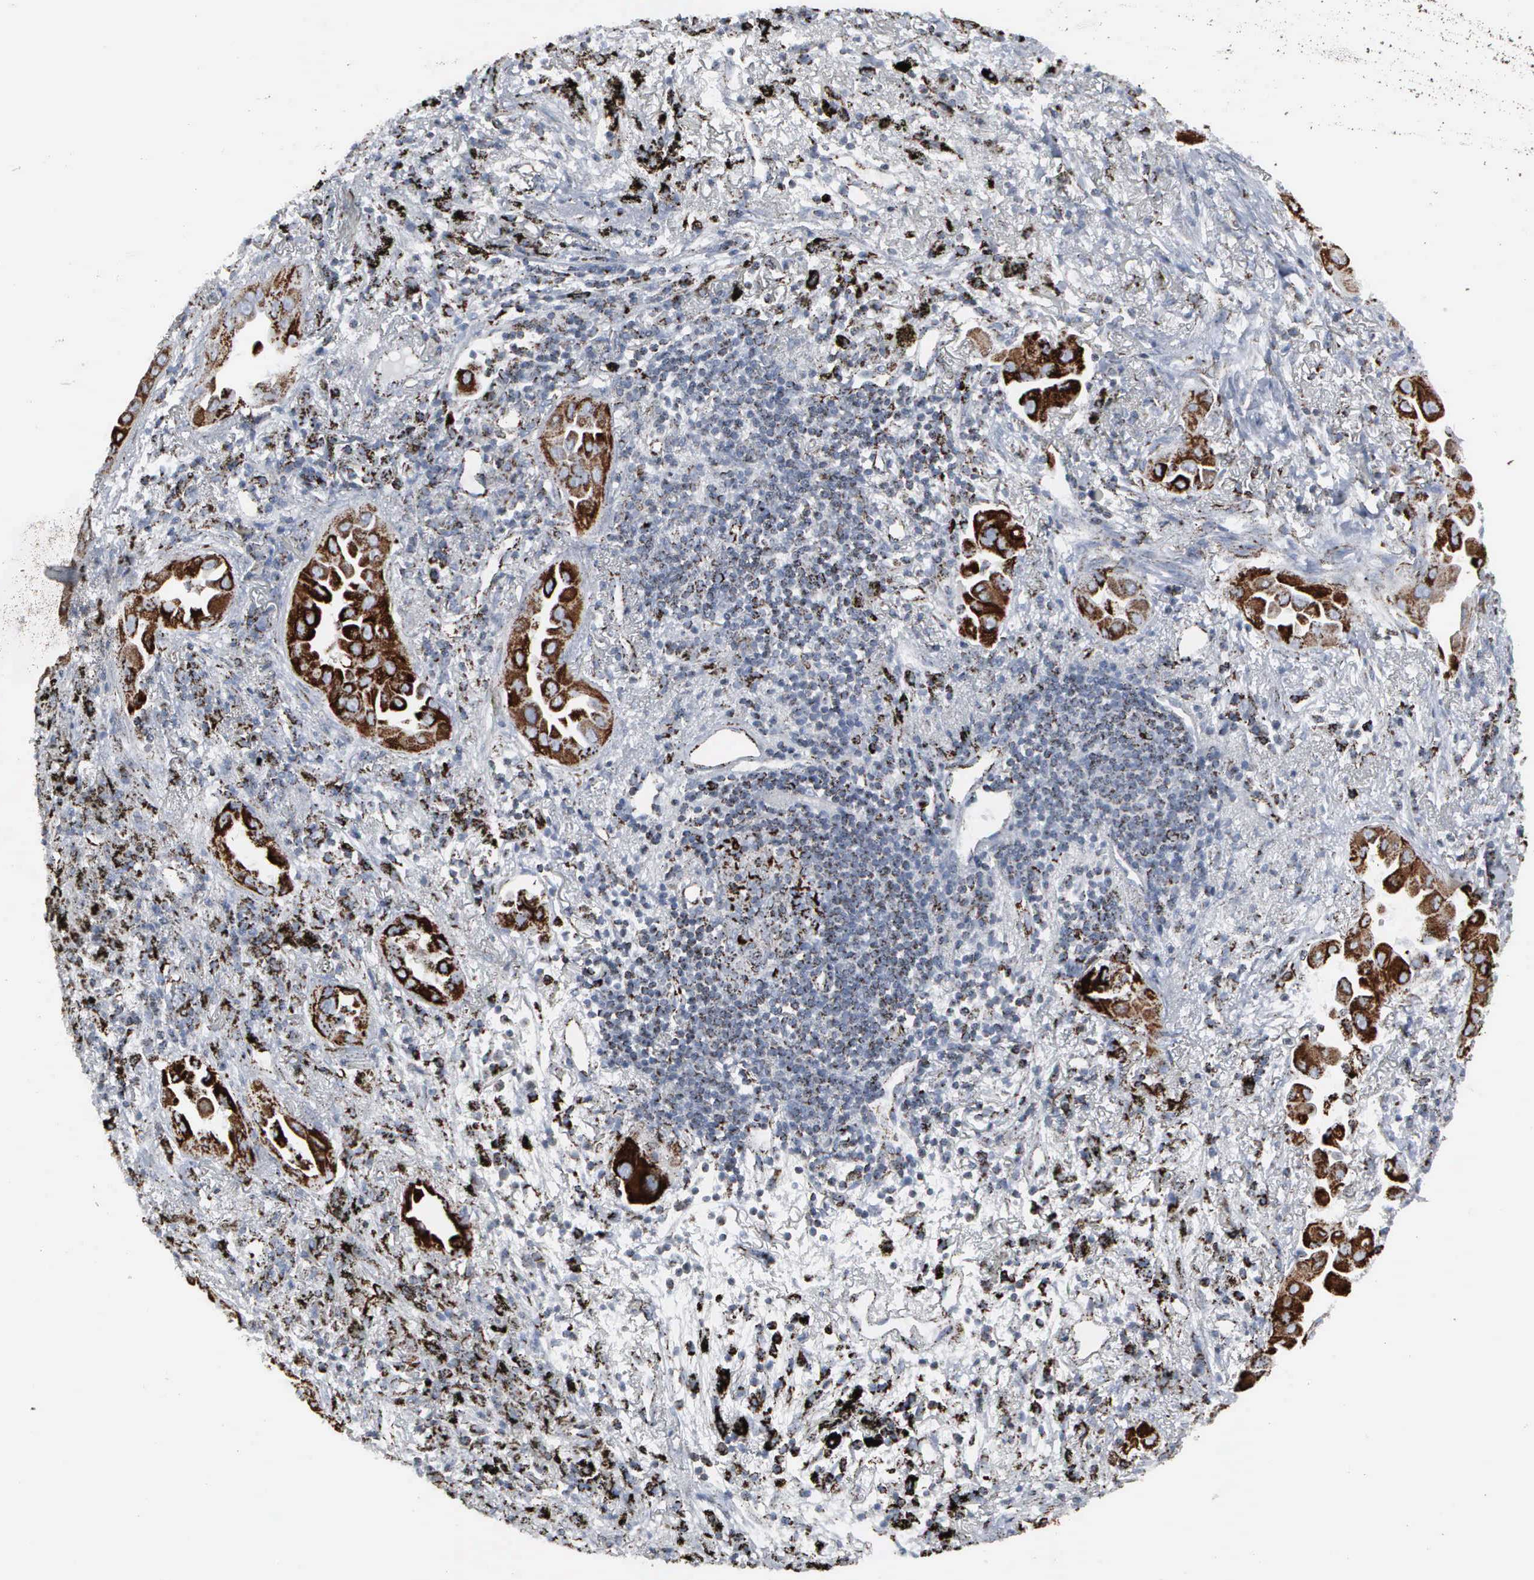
{"staining": {"intensity": "strong", "quantity": ">75%", "location": "cytoplasmic/membranous"}, "tissue": "lung cancer", "cell_type": "Tumor cells", "image_type": "cancer", "snomed": [{"axis": "morphology", "description": "Adenocarcinoma, NOS"}, {"axis": "topography", "description": "Lung"}], "caption": "Adenocarcinoma (lung) stained with a protein marker displays strong staining in tumor cells.", "gene": "HSPA9", "patient": {"sex": "male", "age": 68}}